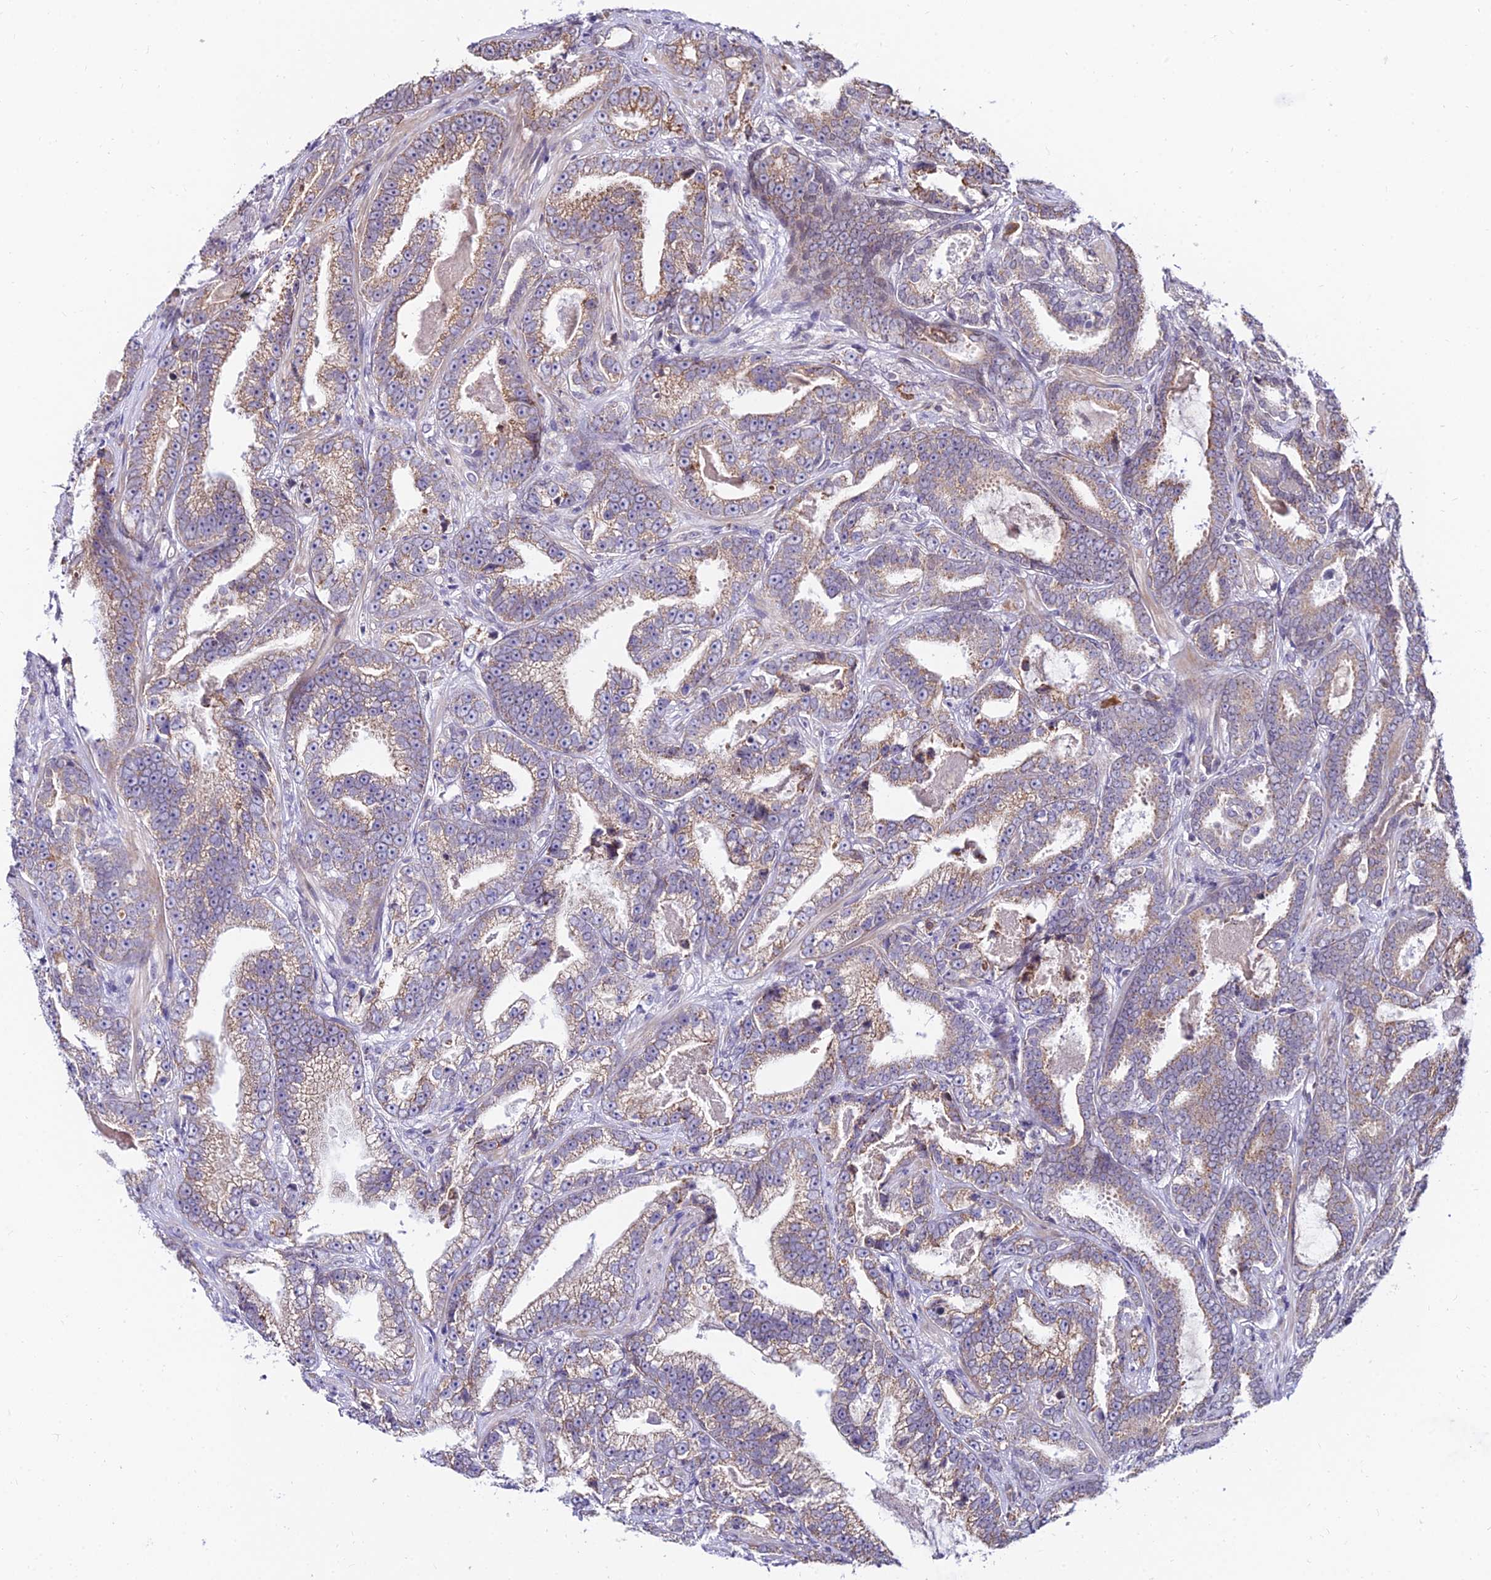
{"staining": {"intensity": "weak", "quantity": "25%-75%", "location": "cytoplasmic/membranous"}, "tissue": "prostate cancer", "cell_type": "Tumor cells", "image_type": "cancer", "snomed": [{"axis": "morphology", "description": "Adenocarcinoma, High grade"}, {"axis": "topography", "description": "Prostate and seminal vesicle, NOS"}], "caption": "An image of human prostate cancer (high-grade adenocarcinoma) stained for a protein reveals weak cytoplasmic/membranous brown staining in tumor cells.", "gene": "CDNF", "patient": {"sex": "male", "age": 67}}